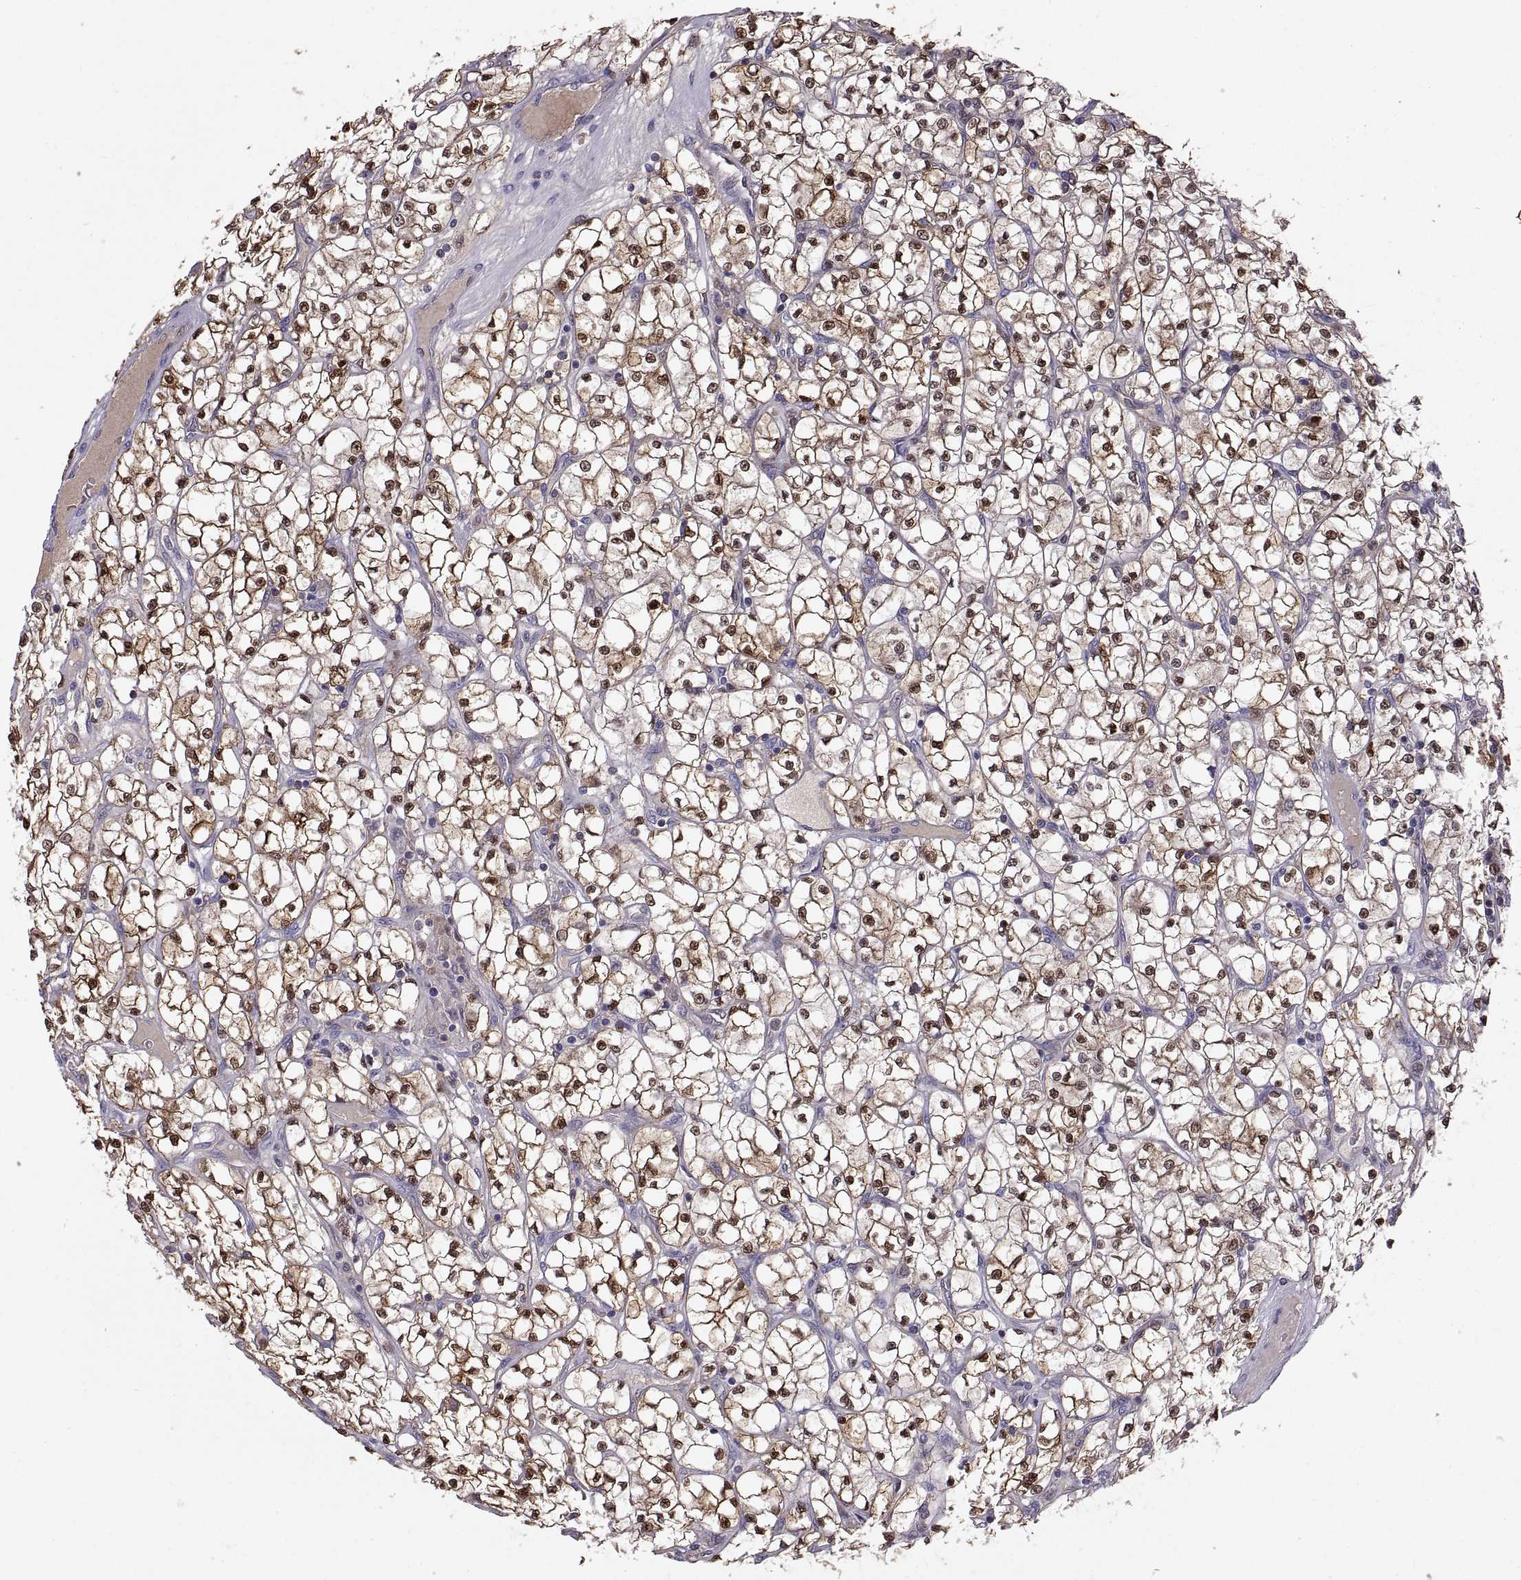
{"staining": {"intensity": "strong", "quantity": ">75%", "location": "cytoplasmic/membranous,nuclear"}, "tissue": "renal cancer", "cell_type": "Tumor cells", "image_type": "cancer", "snomed": [{"axis": "morphology", "description": "Adenocarcinoma, NOS"}, {"axis": "topography", "description": "Kidney"}], "caption": "IHC histopathology image of neoplastic tissue: renal adenocarcinoma stained using immunohistochemistry demonstrates high levels of strong protein expression localized specifically in the cytoplasmic/membranous and nuclear of tumor cells, appearing as a cytoplasmic/membranous and nuclear brown color.", "gene": "FGF9", "patient": {"sex": "female", "age": 64}}